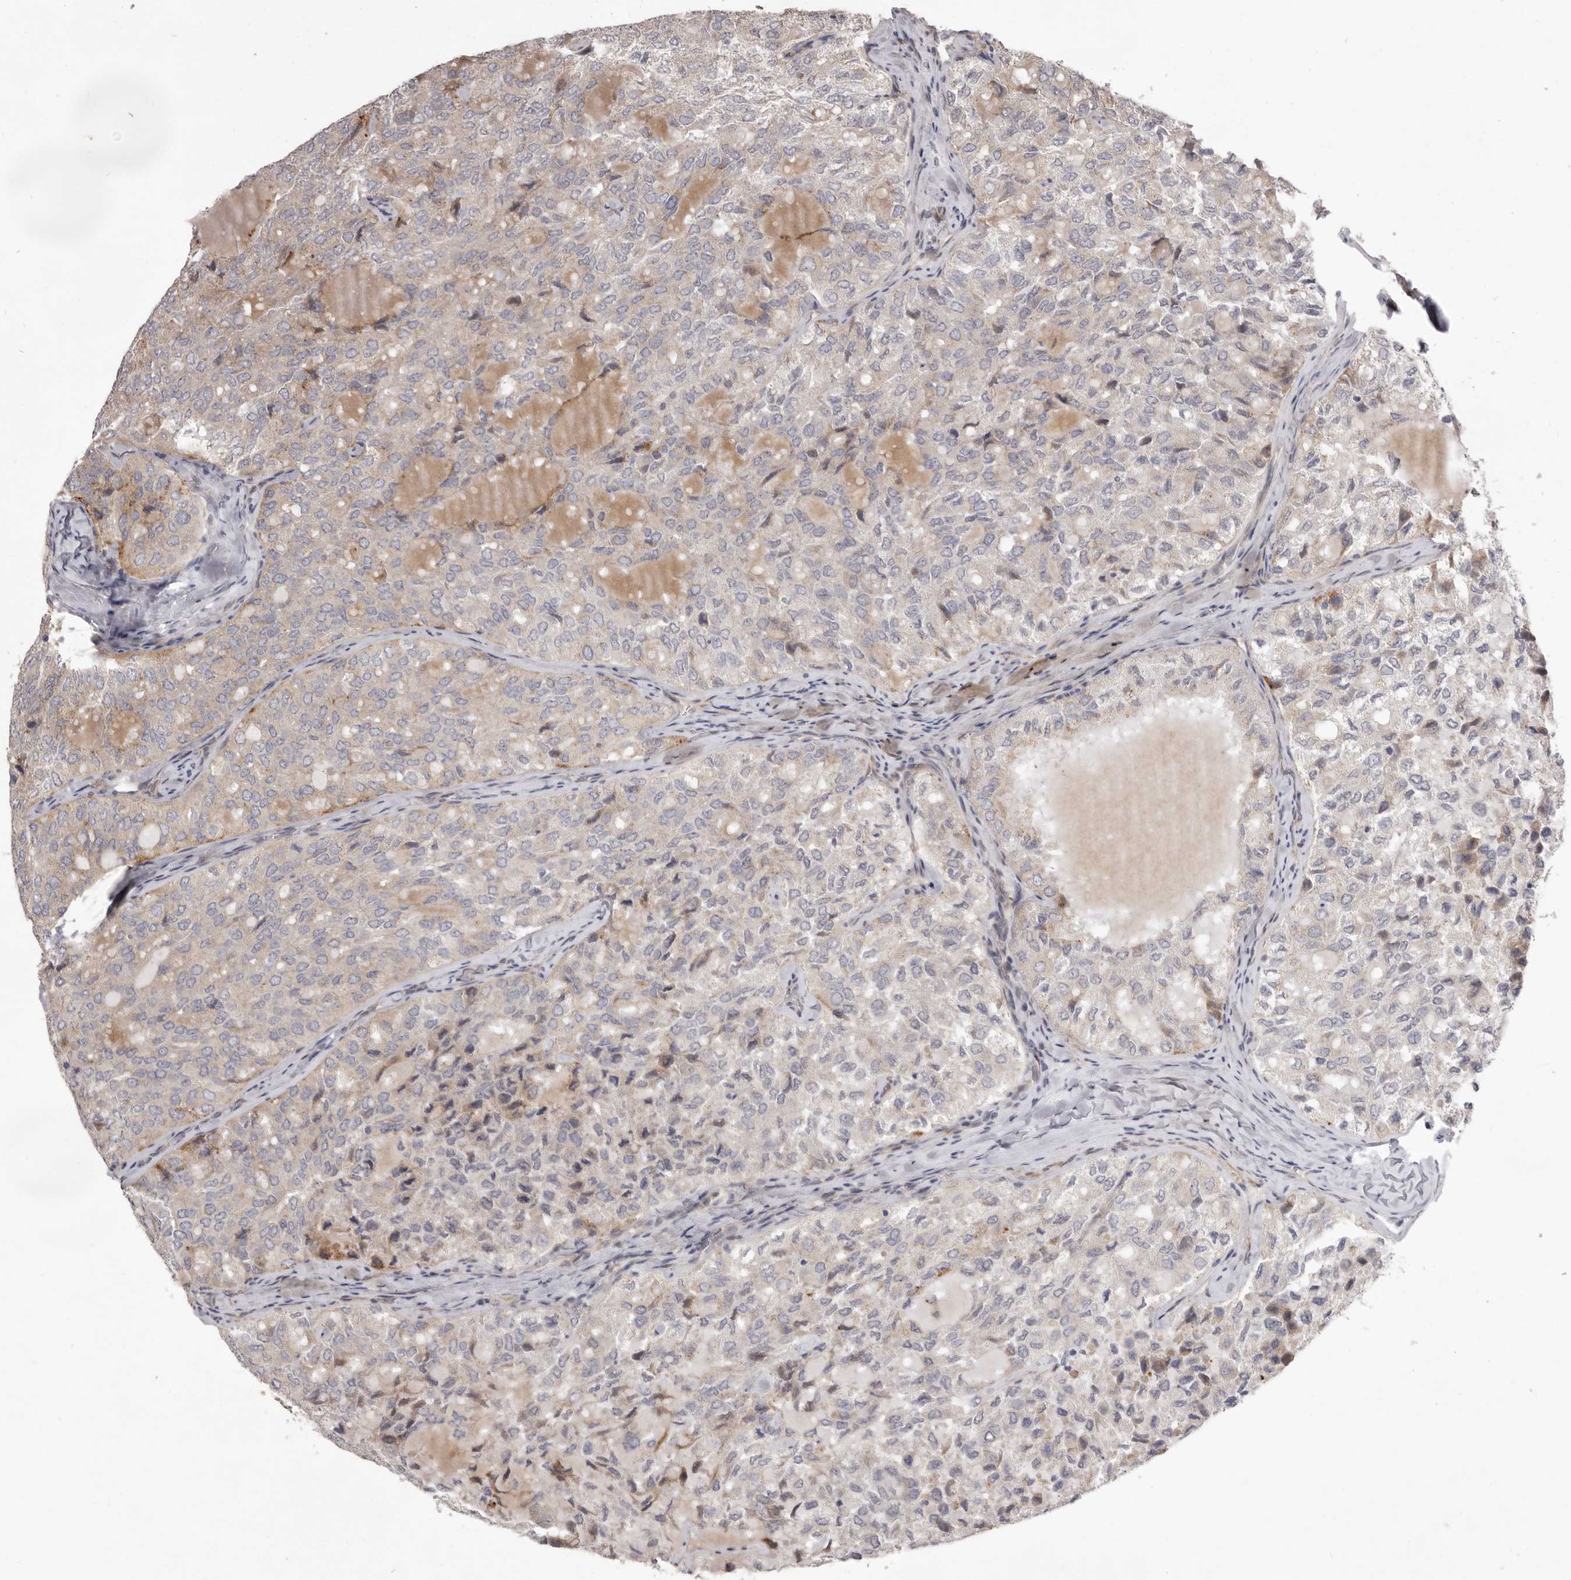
{"staining": {"intensity": "weak", "quantity": "25%-75%", "location": "cytoplasmic/membranous"}, "tissue": "thyroid cancer", "cell_type": "Tumor cells", "image_type": "cancer", "snomed": [{"axis": "morphology", "description": "Follicular adenoma carcinoma, NOS"}, {"axis": "topography", "description": "Thyroid gland"}], "caption": "Immunohistochemical staining of follicular adenoma carcinoma (thyroid) shows low levels of weak cytoplasmic/membranous protein staining in approximately 25%-75% of tumor cells. Immunohistochemistry (ihc) stains the protein of interest in brown and the nuclei are stained blue.", "gene": "TBC1D8B", "patient": {"sex": "male", "age": 75}}